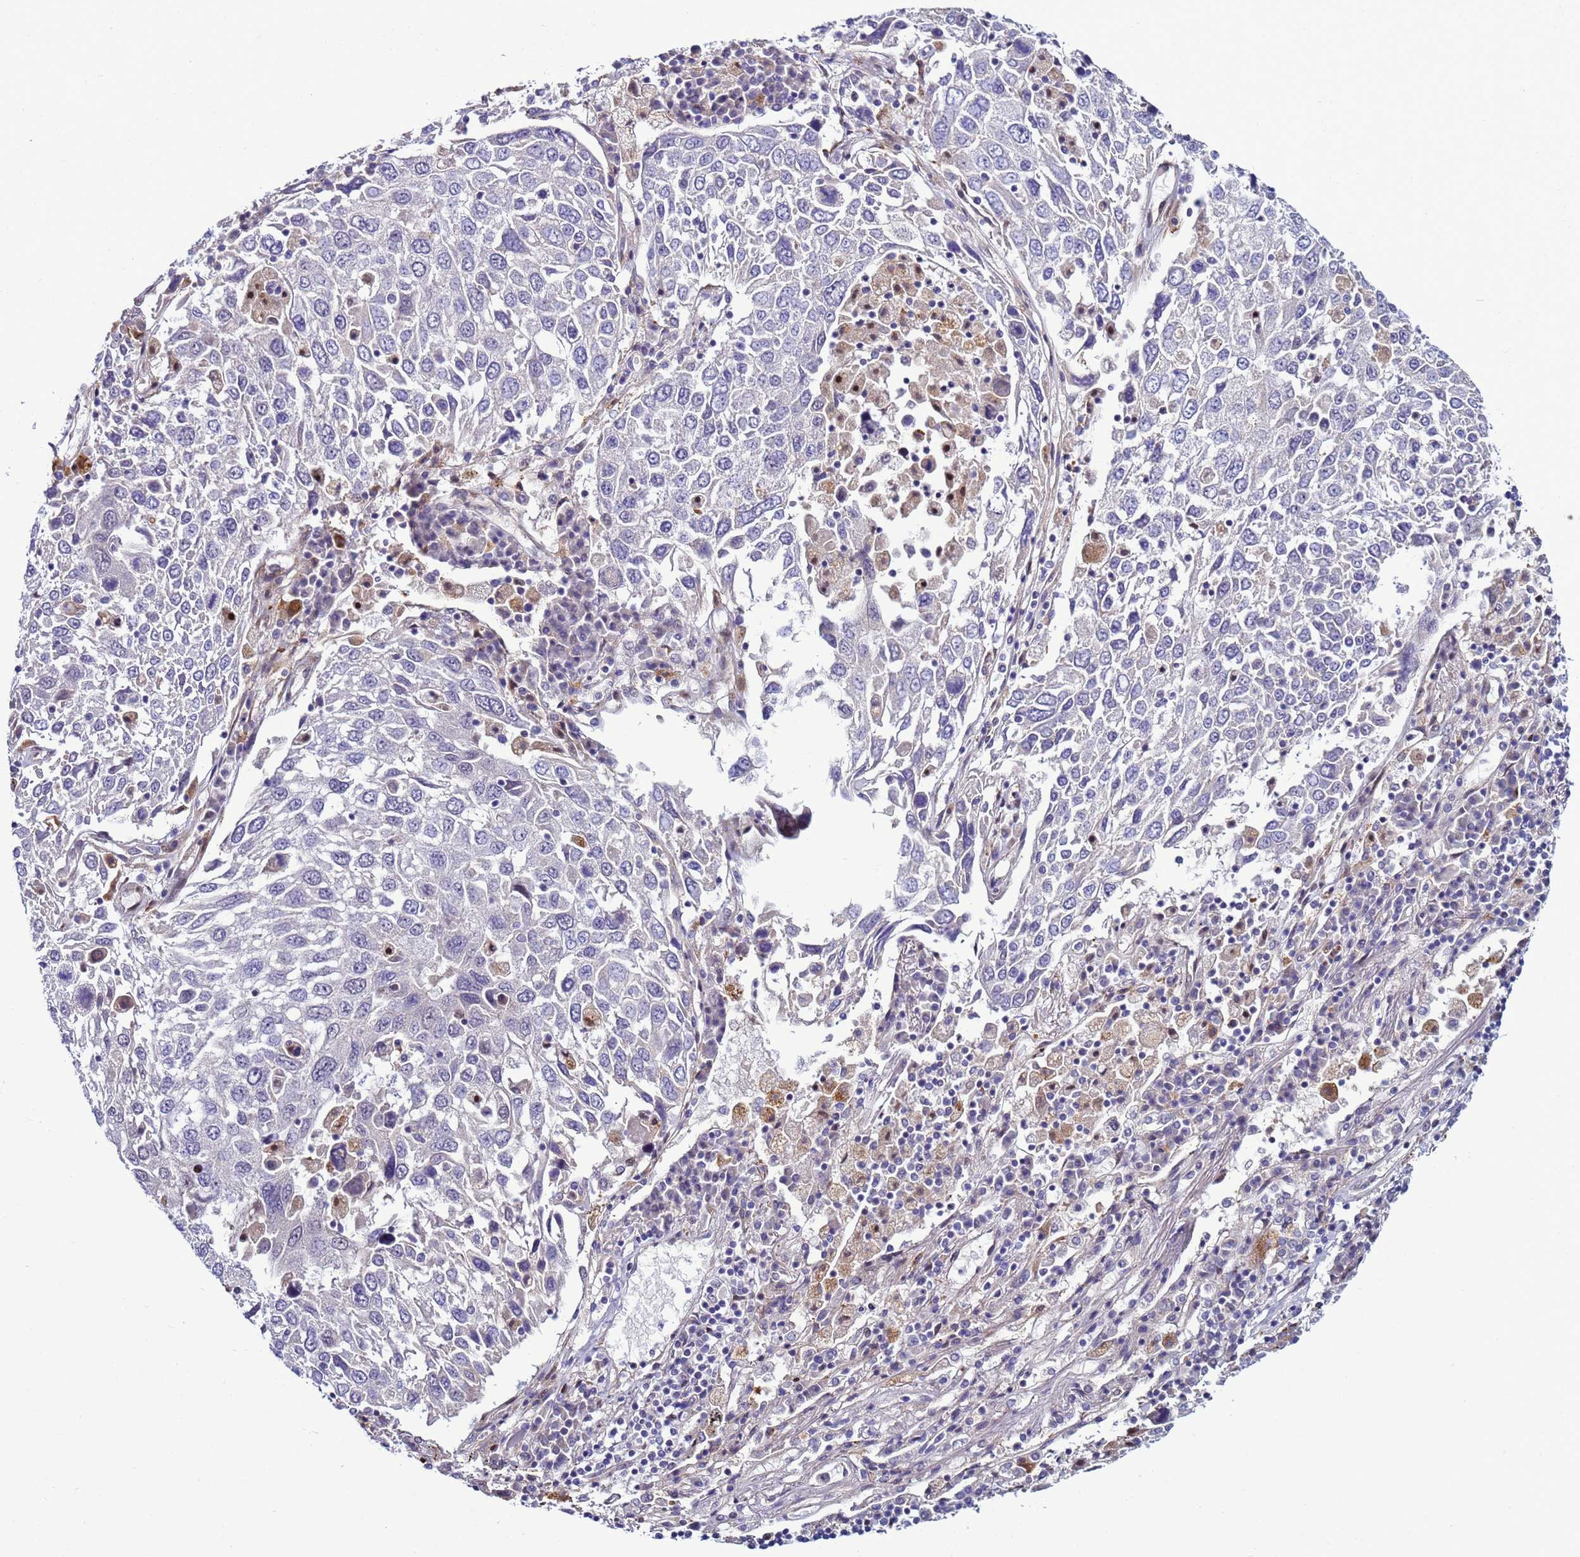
{"staining": {"intensity": "negative", "quantity": "none", "location": "none"}, "tissue": "lung cancer", "cell_type": "Tumor cells", "image_type": "cancer", "snomed": [{"axis": "morphology", "description": "Squamous cell carcinoma, NOS"}, {"axis": "topography", "description": "Lung"}], "caption": "Immunohistochemical staining of squamous cell carcinoma (lung) shows no significant positivity in tumor cells.", "gene": "NAT2", "patient": {"sex": "male", "age": 65}}